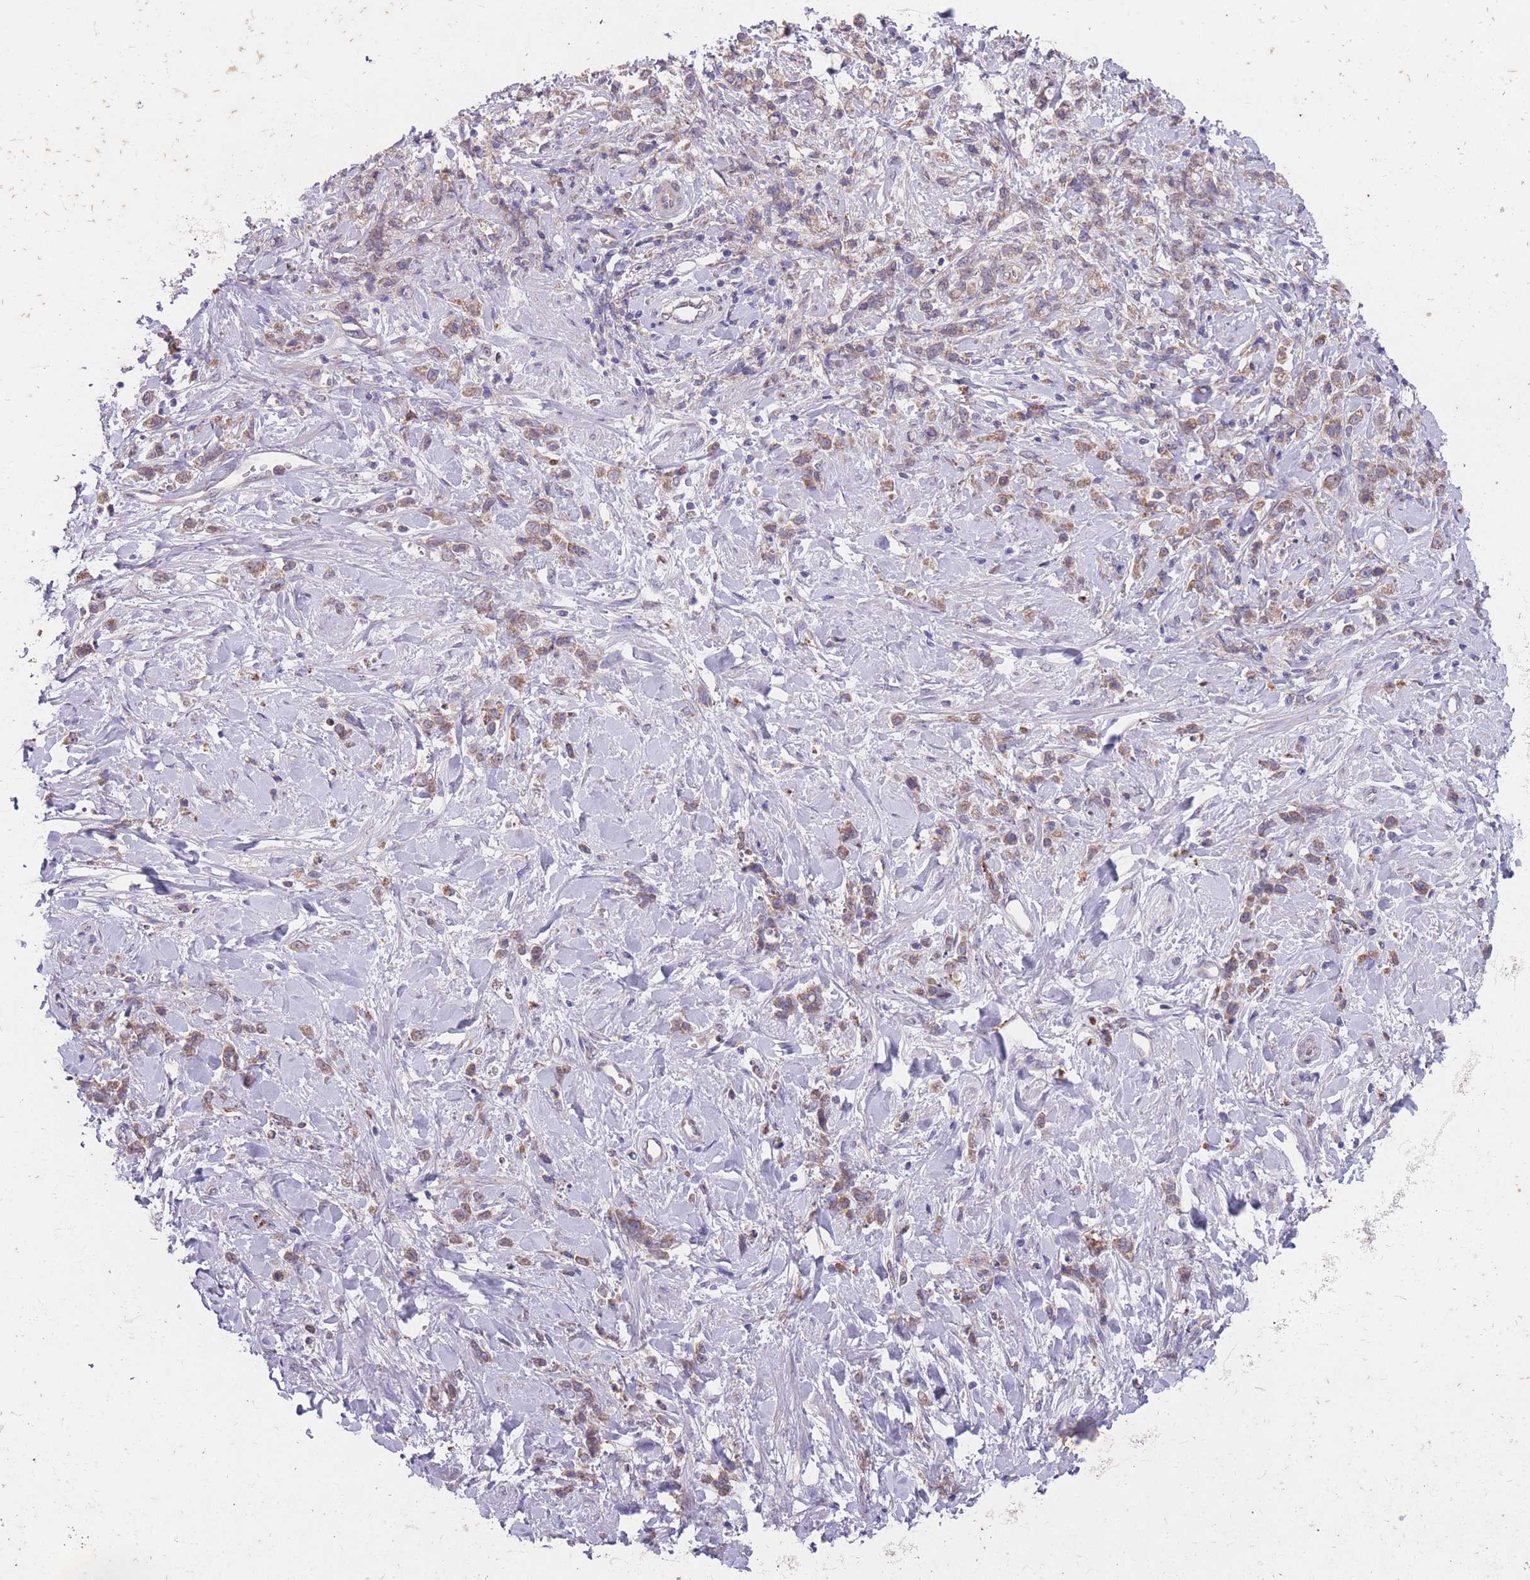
{"staining": {"intensity": "weak", "quantity": ">75%", "location": "cytoplasmic/membranous"}, "tissue": "stomach cancer", "cell_type": "Tumor cells", "image_type": "cancer", "snomed": [{"axis": "morphology", "description": "Adenocarcinoma, NOS"}, {"axis": "topography", "description": "Stomach"}], "caption": "A brown stain shows weak cytoplasmic/membranous expression of a protein in human adenocarcinoma (stomach) tumor cells.", "gene": "STIM2", "patient": {"sex": "female", "age": 60}}